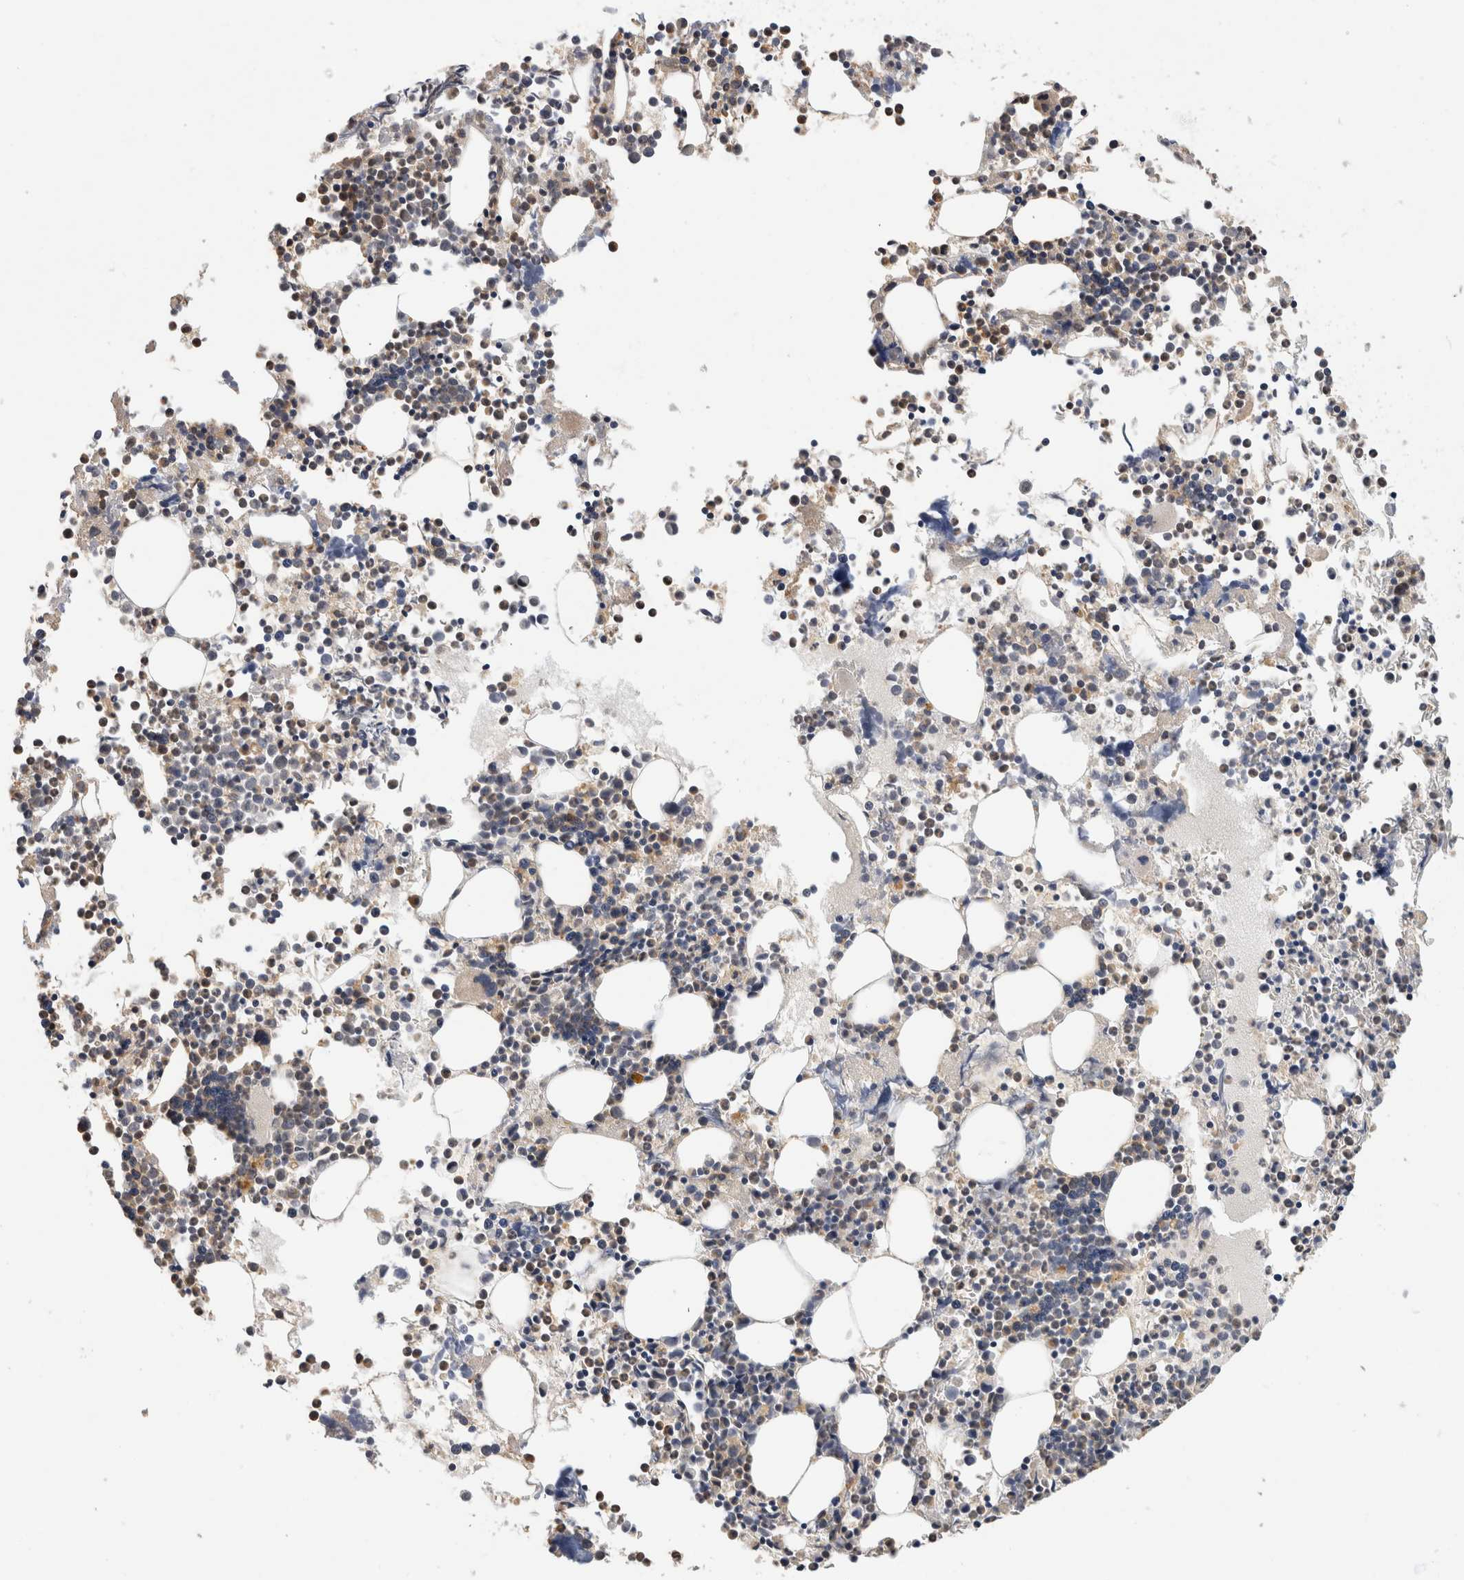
{"staining": {"intensity": "moderate", "quantity": "<25%", "location": "cytoplasmic/membranous"}, "tissue": "bone marrow", "cell_type": "Hematopoietic cells", "image_type": "normal", "snomed": [{"axis": "morphology", "description": "Normal tissue, NOS"}, {"axis": "morphology", "description": "Inflammation, NOS"}, {"axis": "topography", "description": "Bone marrow"}], "caption": "Brown immunohistochemical staining in normal bone marrow demonstrates moderate cytoplasmic/membranous positivity in about <25% of hematopoietic cells. Nuclei are stained in blue.", "gene": "PGM1", "patient": {"sex": "male", "age": 46}}